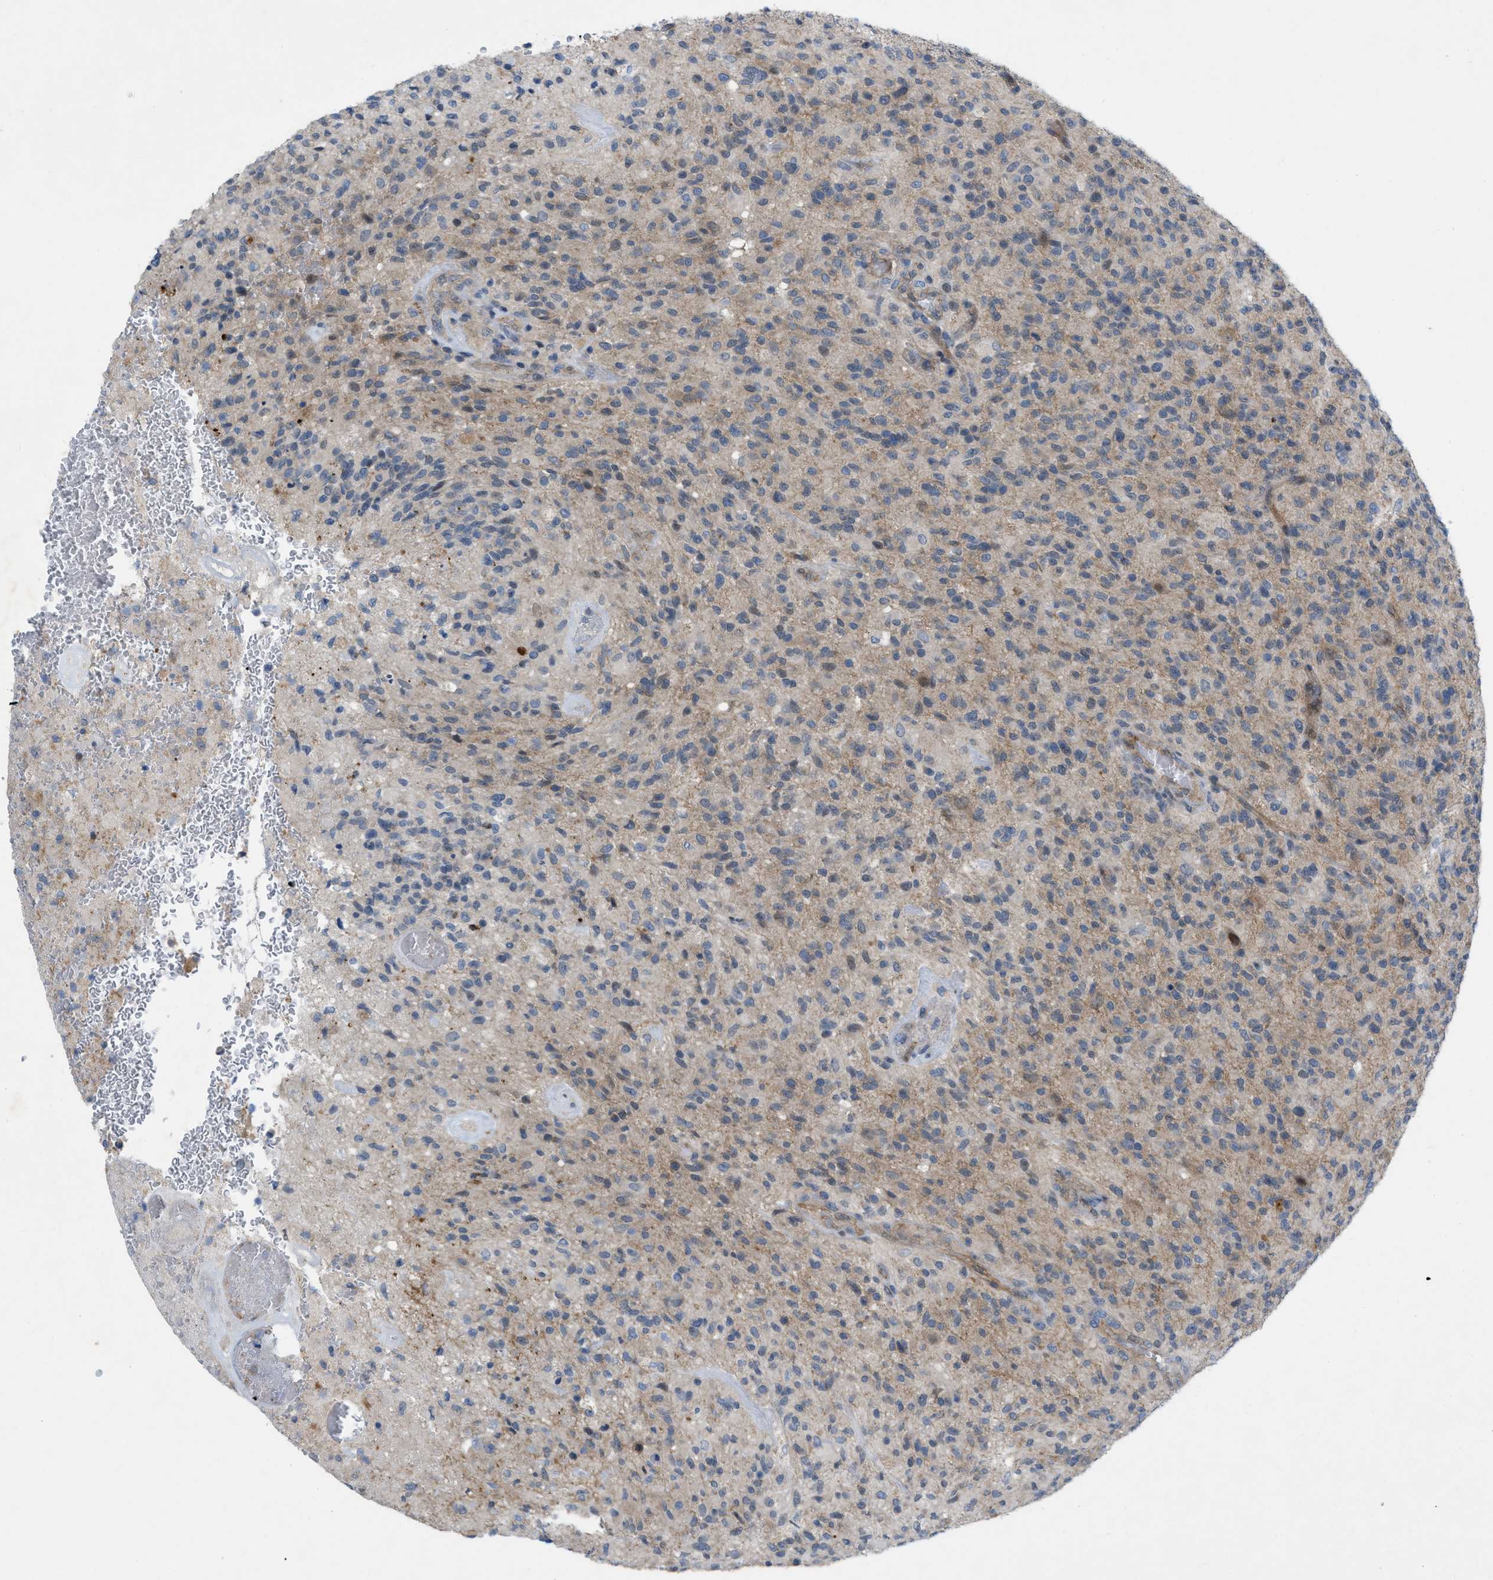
{"staining": {"intensity": "weak", "quantity": "<25%", "location": "cytoplasmic/membranous"}, "tissue": "glioma", "cell_type": "Tumor cells", "image_type": "cancer", "snomed": [{"axis": "morphology", "description": "Glioma, malignant, High grade"}, {"axis": "topography", "description": "Brain"}], "caption": "Glioma was stained to show a protein in brown. There is no significant positivity in tumor cells.", "gene": "NDEL1", "patient": {"sex": "male", "age": 71}}